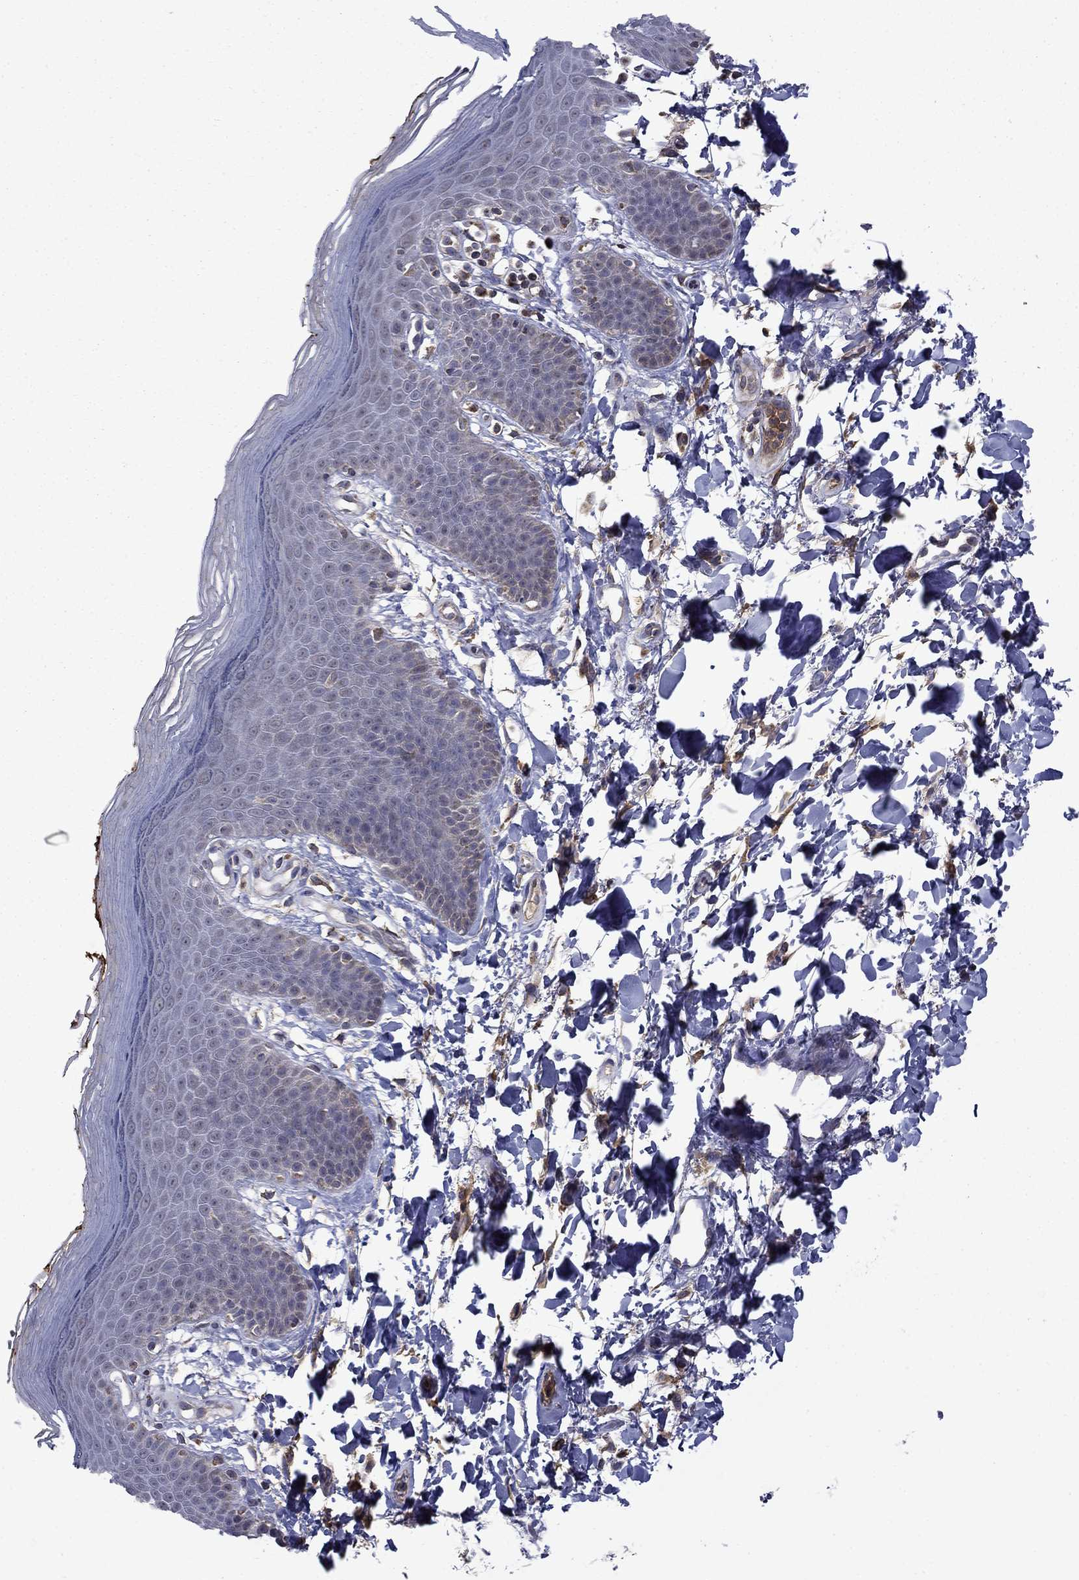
{"staining": {"intensity": "negative", "quantity": "none", "location": "none"}, "tissue": "skin", "cell_type": "Epidermal cells", "image_type": "normal", "snomed": [{"axis": "morphology", "description": "Normal tissue, NOS"}, {"axis": "topography", "description": "Anal"}], "caption": "An IHC photomicrograph of normal skin is shown. There is no staining in epidermal cells of skin. The staining is performed using DAB (3,3'-diaminobenzidine) brown chromogen with nuclei counter-stained in using hematoxylin.", "gene": "DOP1B", "patient": {"sex": "male", "age": 53}}